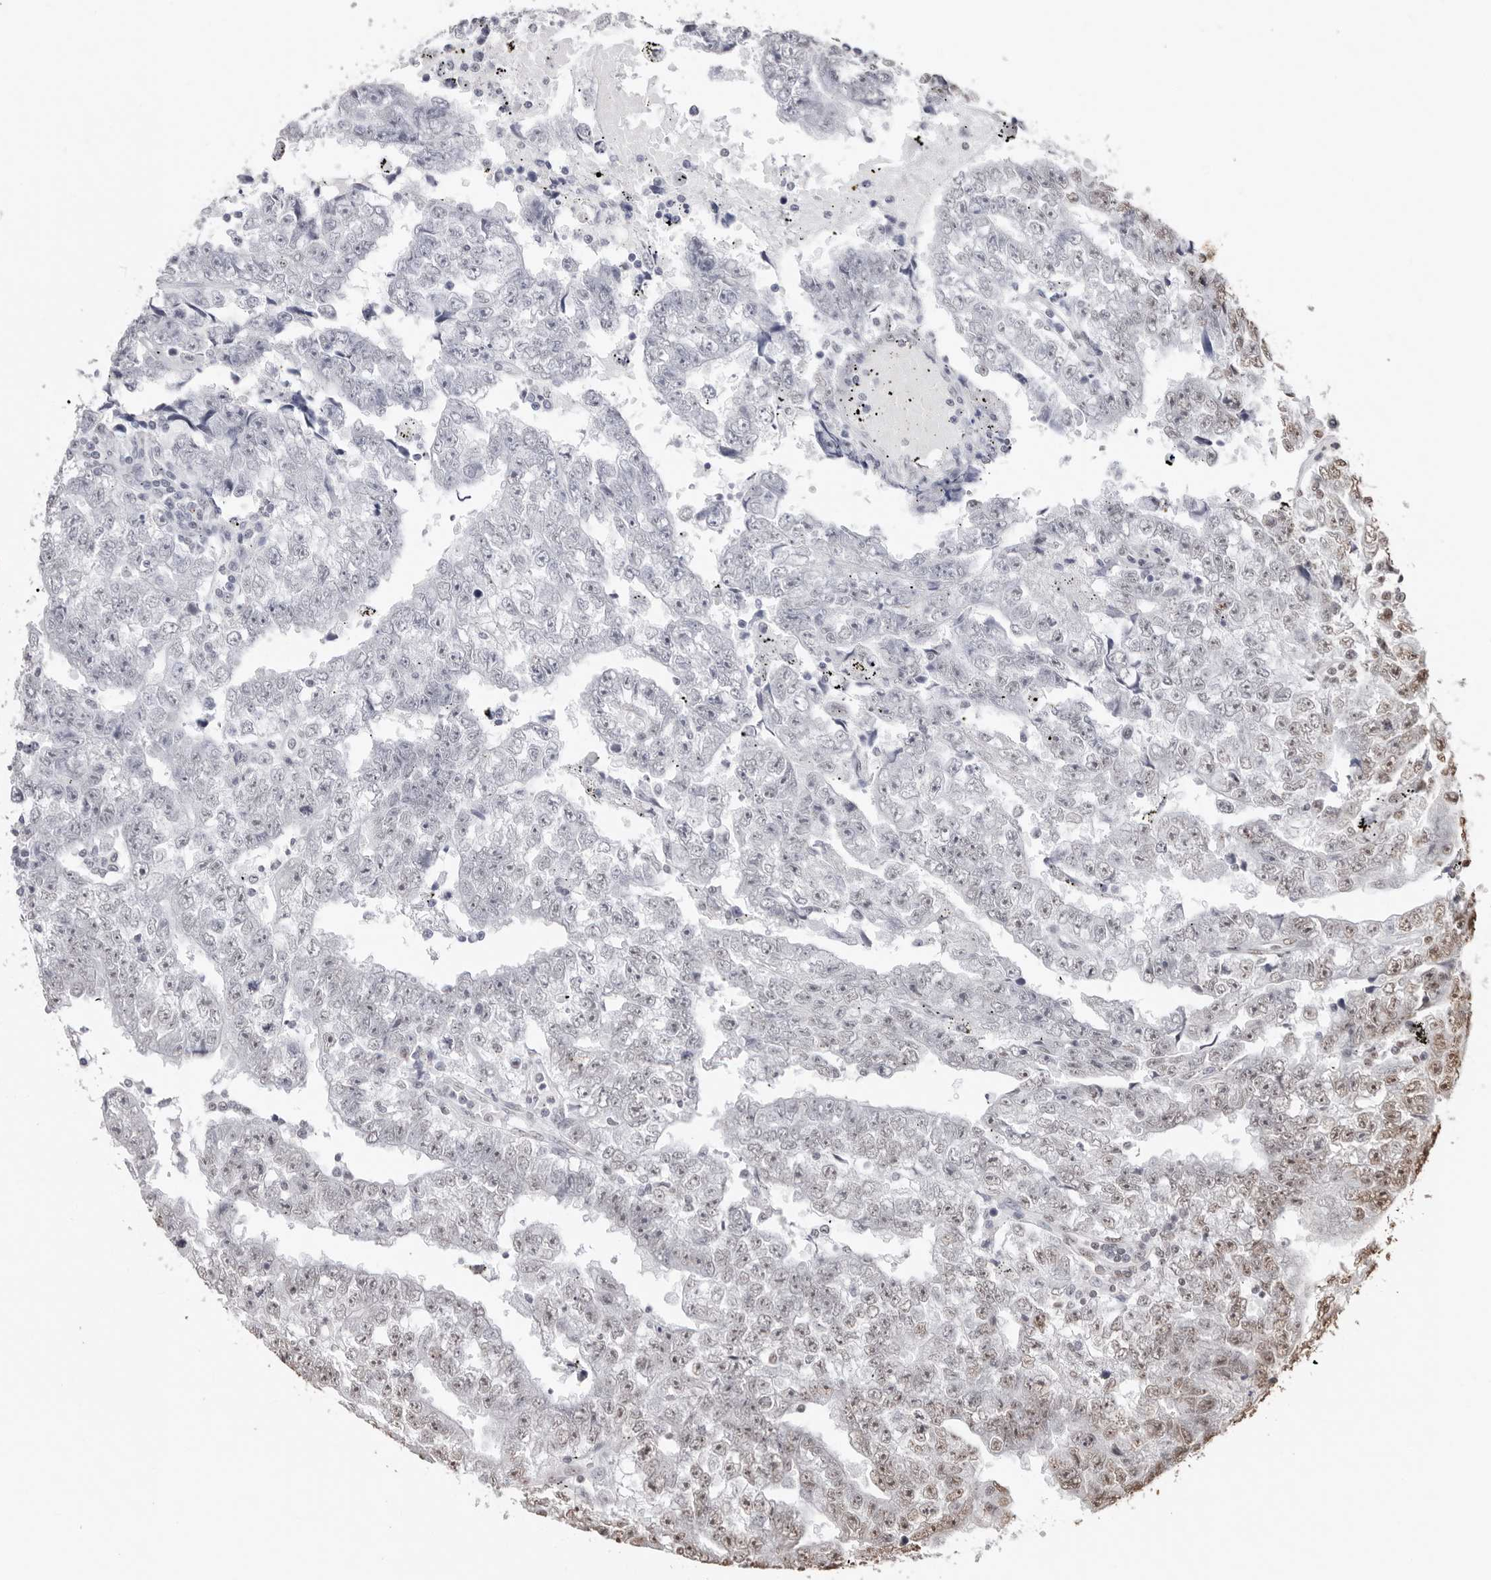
{"staining": {"intensity": "weak", "quantity": "<25%", "location": "nuclear"}, "tissue": "testis cancer", "cell_type": "Tumor cells", "image_type": "cancer", "snomed": [{"axis": "morphology", "description": "Carcinoma, Embryonal, NOS"}, {"axis": "topography", "description": "Testis"}], "caption": "Tumor cells show no significant protein positivity in testis cancer.", "gene": "OLIG3", "patient": {"sex": "male", "age": 25}}